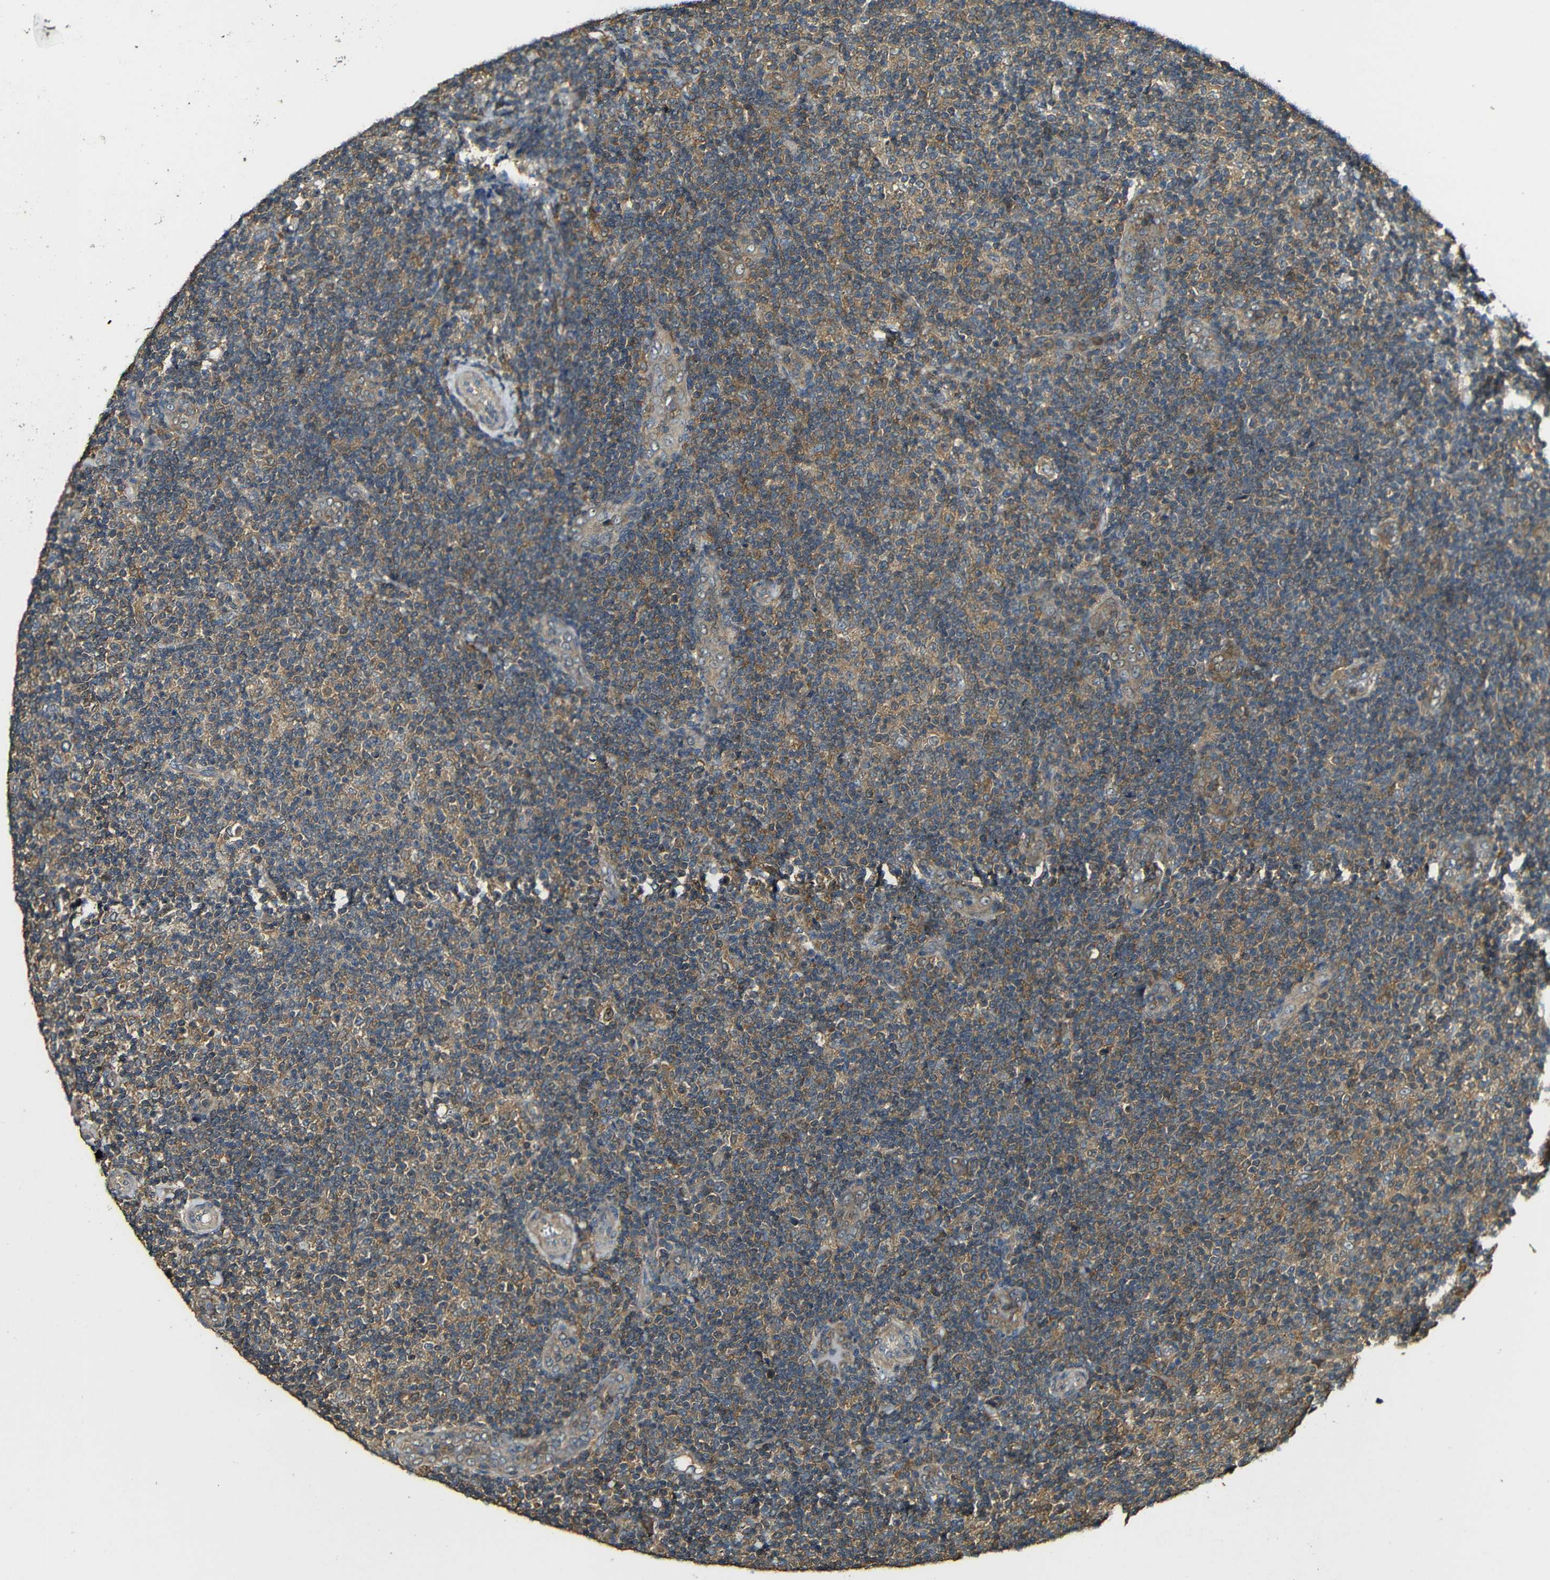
{"staining": {"intensity": "moderate", "quantity": ">75%", "location": "cytoplasmic/membranous"}, "tissue": "lymphoma", "cell_type": "Tumor cells", "image_type": "cancer", "snomed": [{"axis": "morphology", "description": "Malignant lymphoma, non-Hodgkin's type, Low grade"}, {"axis": "topography", "description": "Lymph node"}], "caption": "Lymphoma tissue exhibits moderate cytoplasmic/membranous positivity in approximately >75% of tumor cells, visualized by immunohistochemistry. (DAB = brown stain, brightfield microscopy at high magnification).", "gene": "CASP8", "patient": {"sex": "male", "age": 83}}